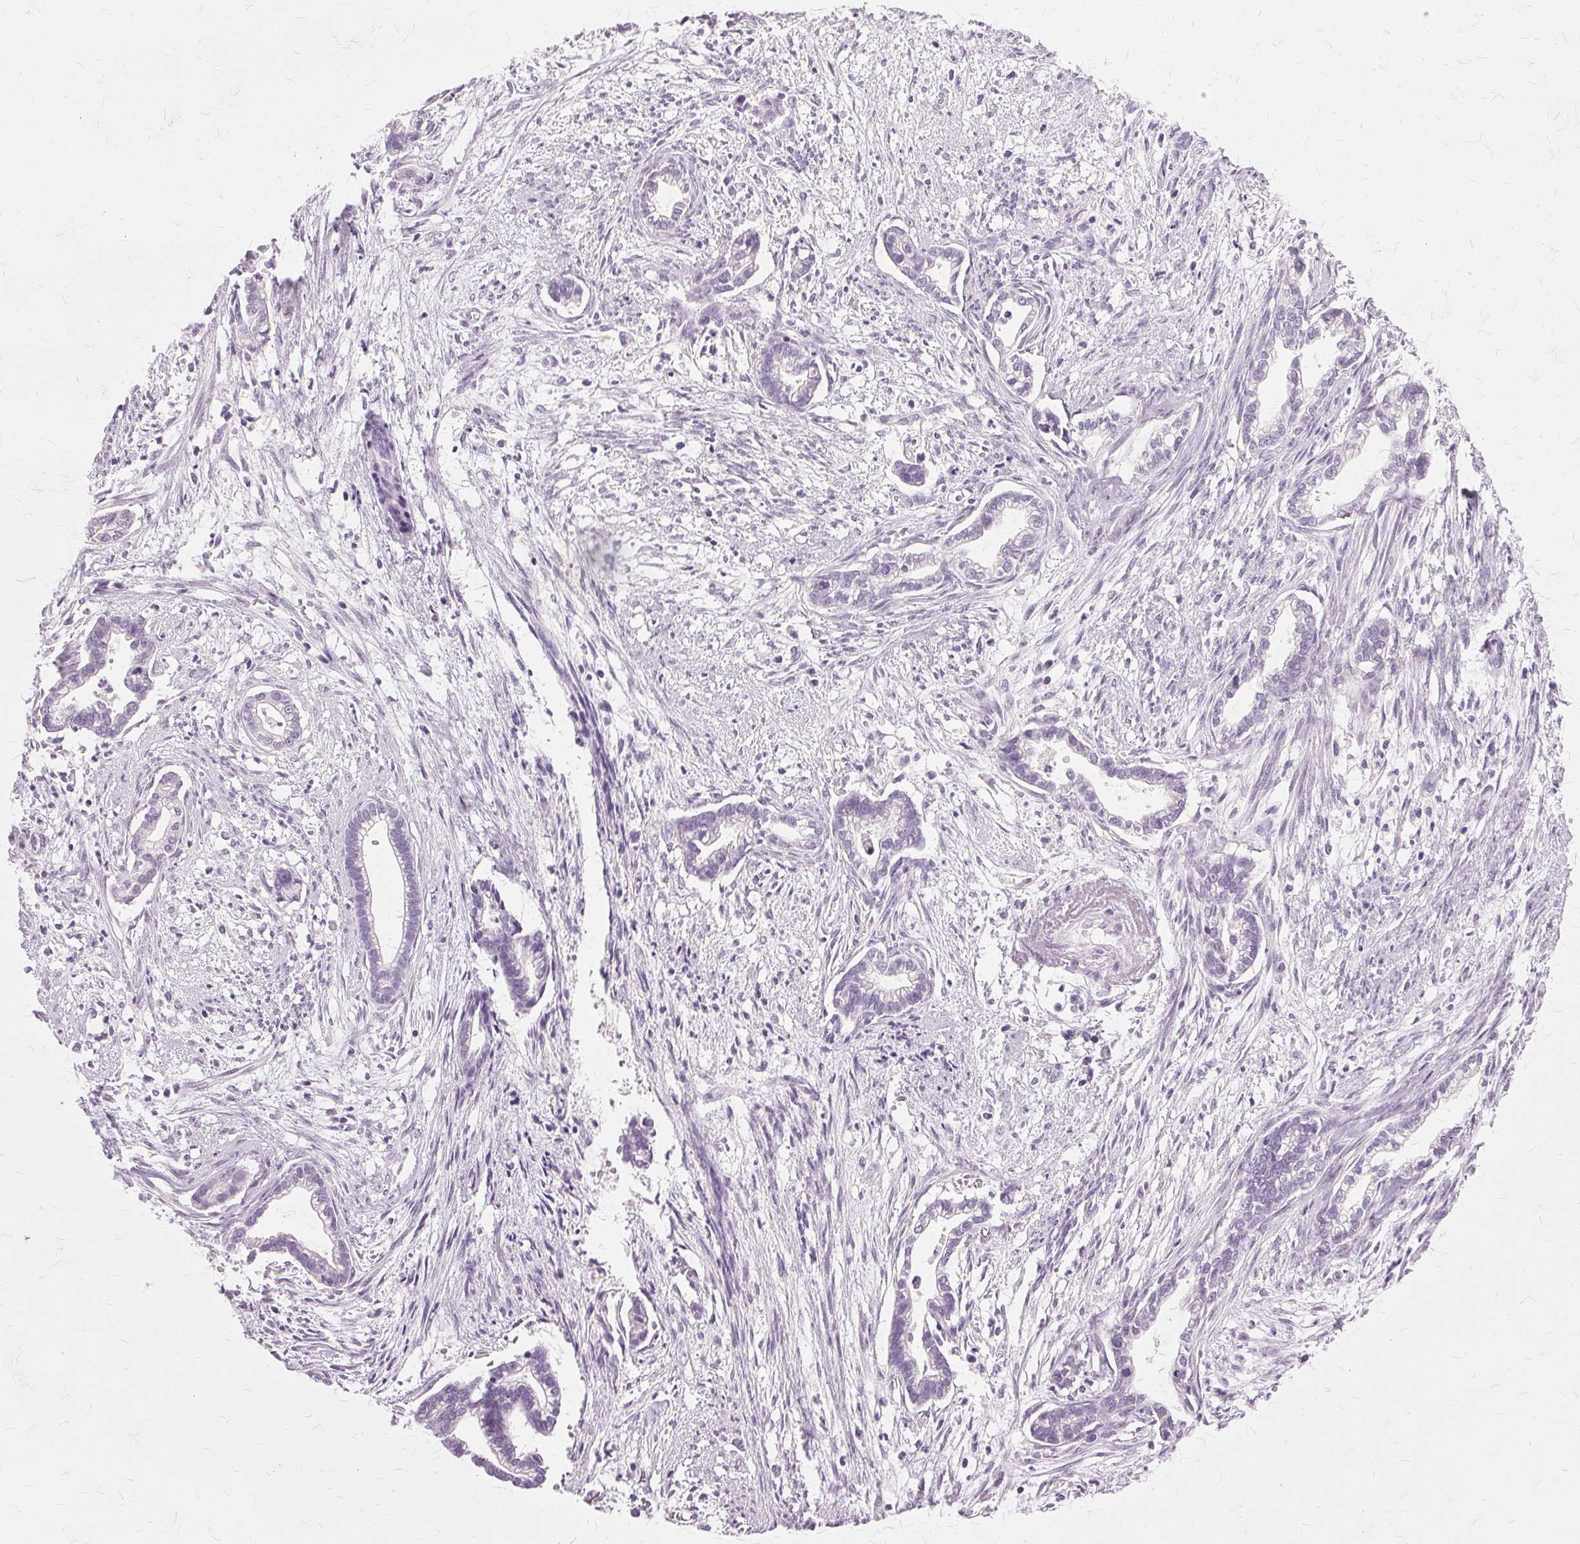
{"staining": {"intensity": "negative", "quantity": "none", "location": "none"}, "tissue": "cervical cancer", "cell_type": "Tumor cells", "image_type": "cancer", "snomed": [{"axis": "morphology", "description": "Adenocarcinoma, NOS"}, {"axis": "topography", "description": "Cervix"}], "caption": "Immunohistochemical staining of adenocarcinoma (cervical) demonstrates no significant positivity in tumor cells. The staining is performed using DAB brown chromogen with nuclei counter-stained in using hematoxylin.", "gene": "SLC45A3", "patient": {"sex": "female", "age": 62}}